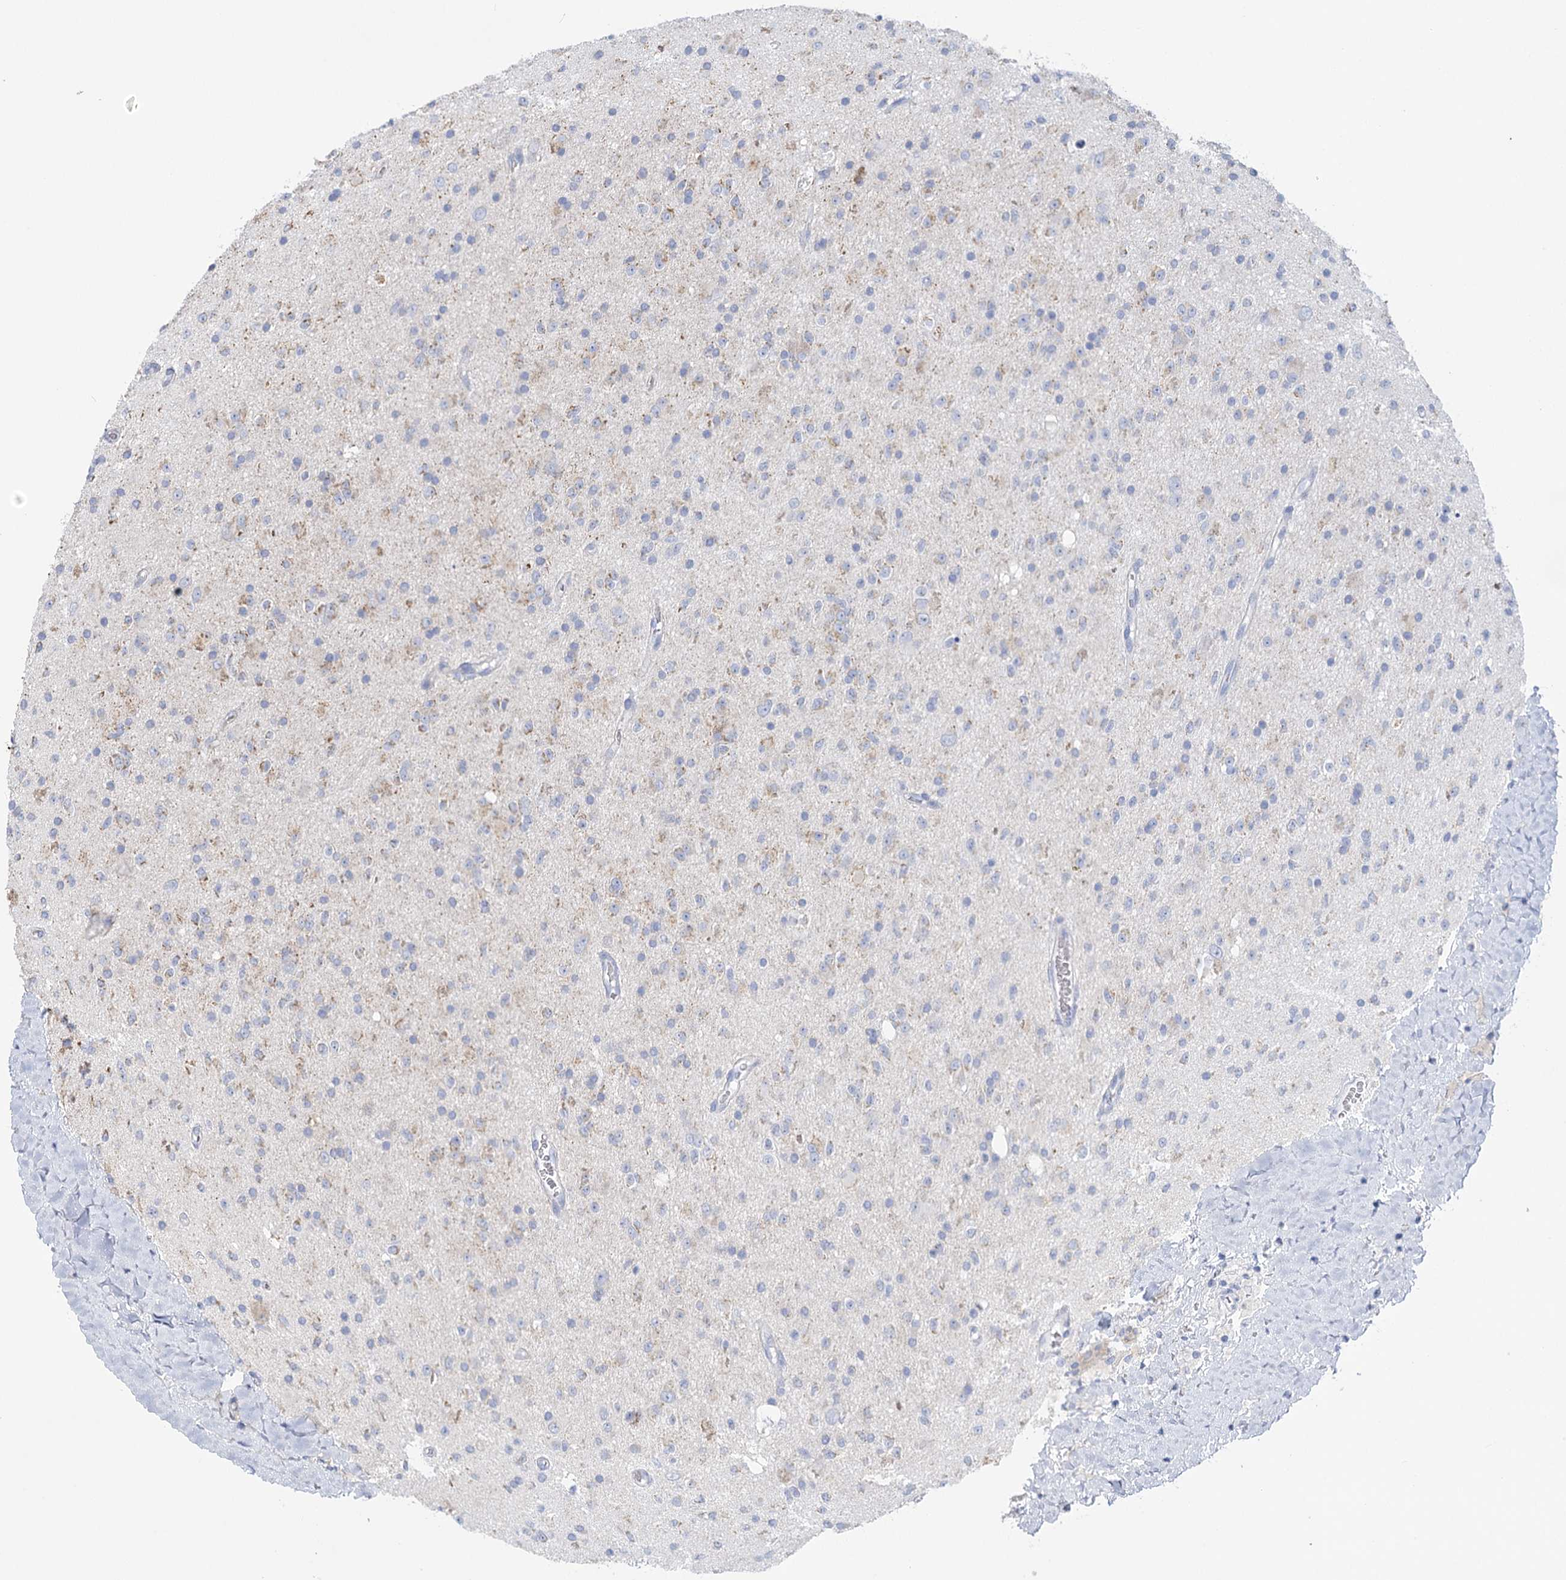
{"staining": {"intensity": "moderate", "quantity": "<25%", "location": "cytoplasmic/membranous"}, "tissue": "glioma", "cell_type": "Tumor cells", "image_type": "cancer", "snomed": [{"axis": "morphology", "description": "Glioma, malignant, High grade"}, {"axis": "topography", "description": "Brain"}], "caption": "IHC image of neoplastic tissue: human glioma stained using IHC exhibits low levels of moderate protein expression localized specifically in the cytoplasmic/membranous of tumor cells, appearing as a cytoplasmic/membranous brown color.", "gene": "DHTKD1", "patient": {"sex": "male", "age": 34}}